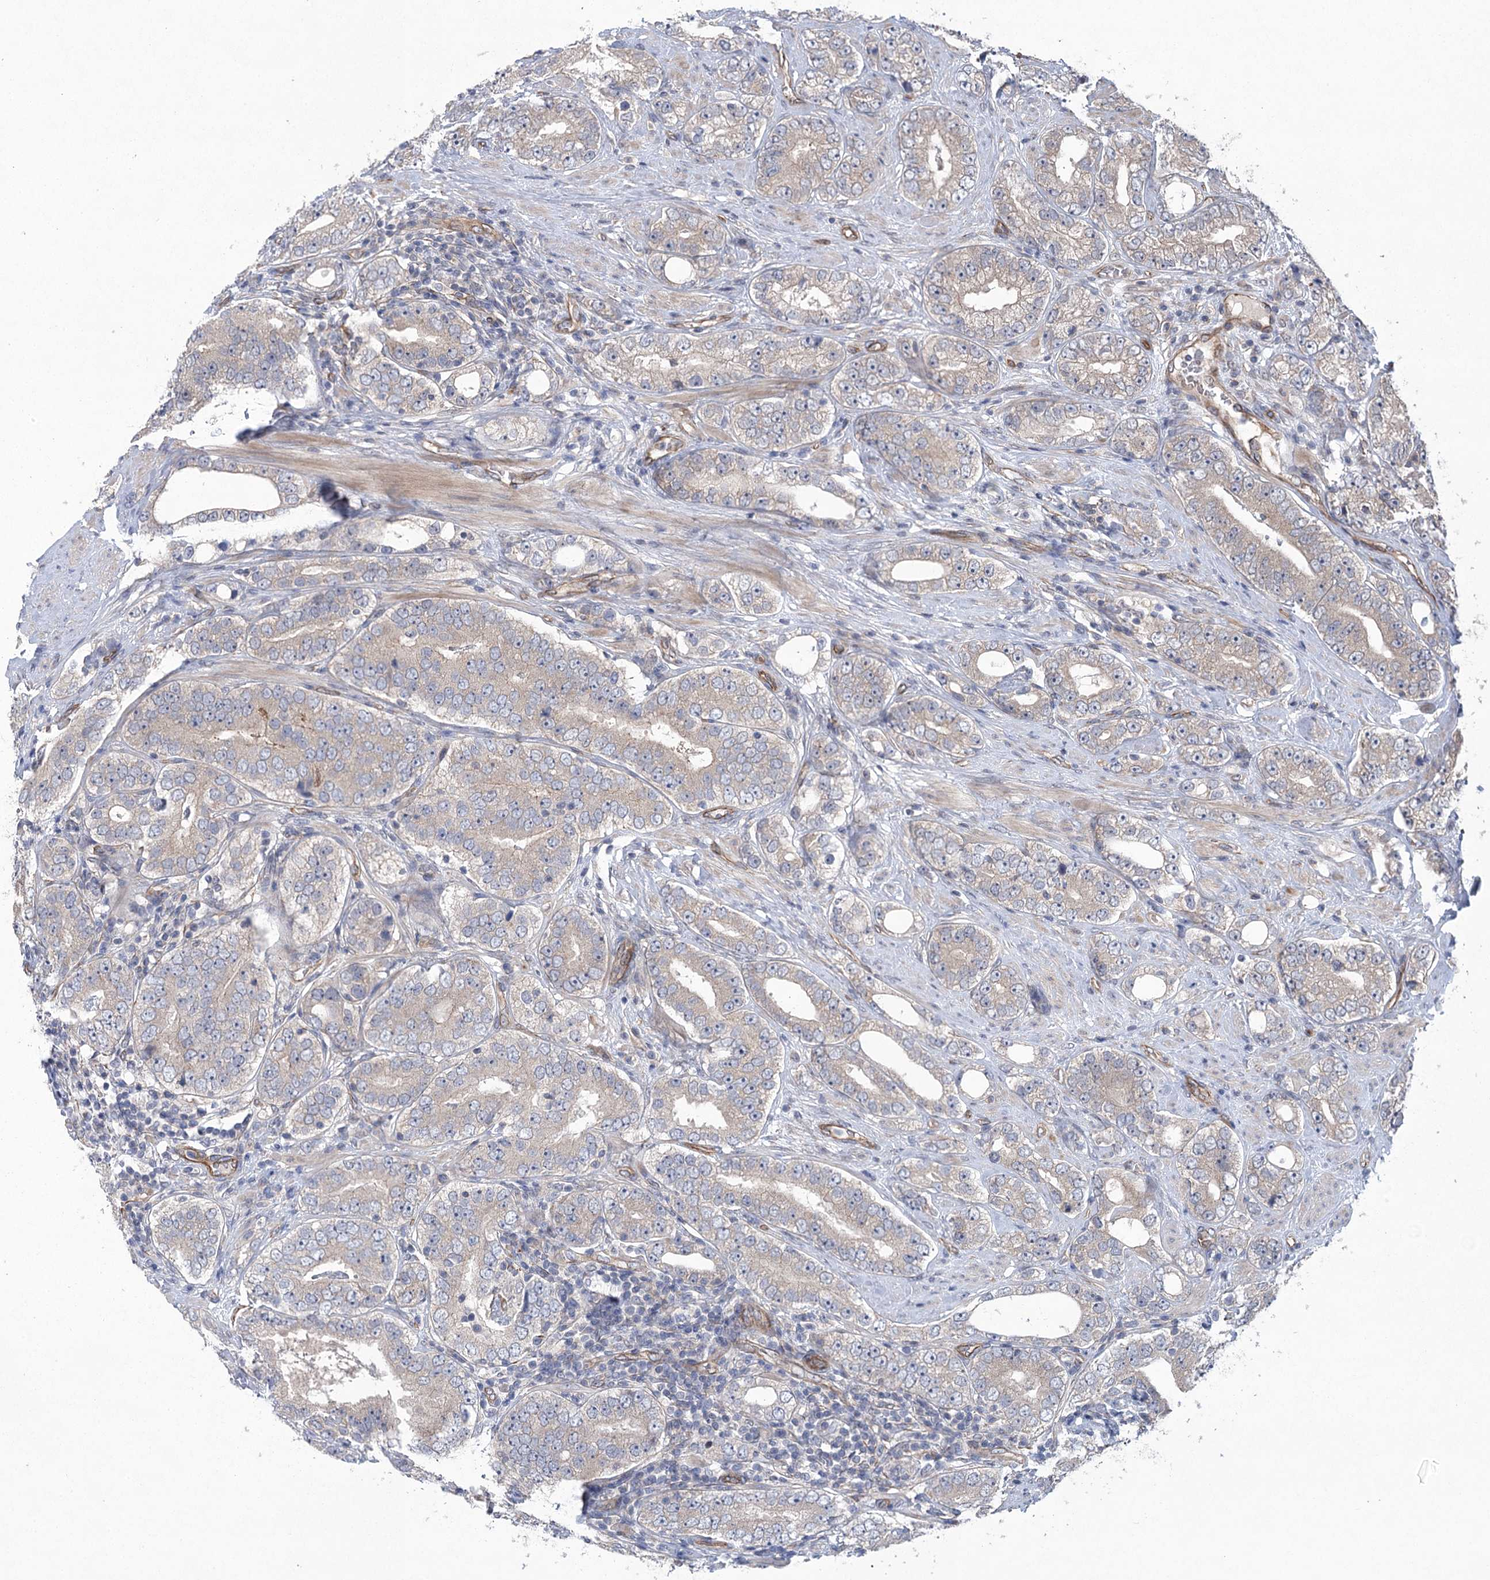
{"staining": {"intensity": "negative", "quantity": "none", "location": "none"}, "tissue": "prostate cancer", "cell_type": "Tumor cells", "image_type": "cancer", "snomed": [{"axis": "morphology", "description": "Adenocarcinoma, High grade"}, {"axis": "topography", "description": "Prostate"}], "caption": "Immunohistochemistry (IHC) image of neoplastic tissue: prostate cancer stained with DAB displays no significant protein expression in tumor cells.", "gene": "RWDD4", "patient": {"sex": "male", "age": 56}}